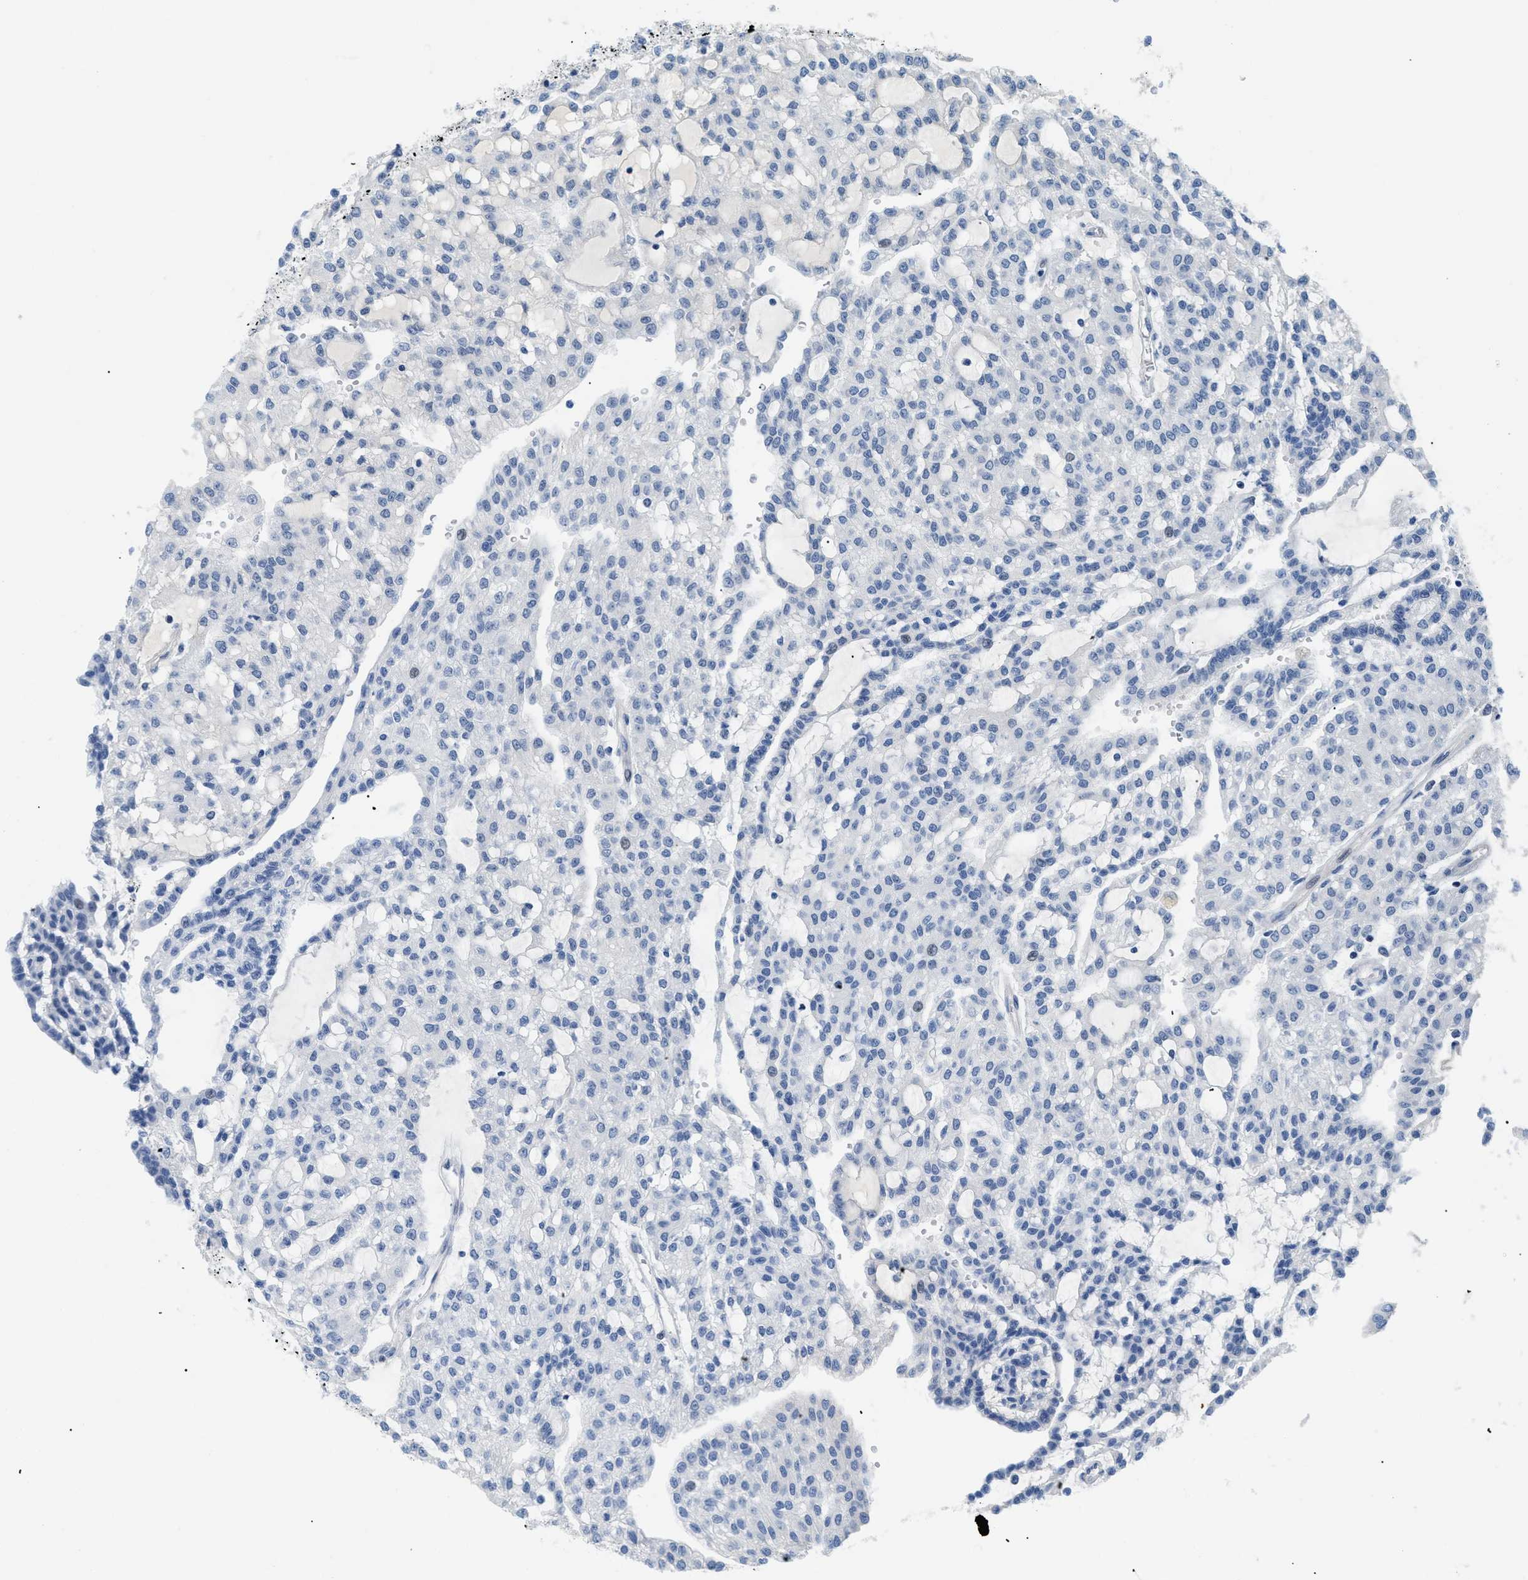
{"staining": {"intensity": "negative", "quantity": "none", "location": "none"}, "tissue": "renal cancer", "cell_type": "Tumor cells", "image_type": "cancer", "snomed": [{"axis": "morphology", "description": "Adenocarcinoma, NOS"}, {"axis": "topography", "description": "Kidney"}], "caption": "Immunohistochemistry (IHC) image of neoplastic tissue: human renal adenocarcinoma stained with DAB displays no significant protein expression in tumor cells. (DAB (3,3'-diaminobenzidine) immunohistochemistry (IHC), high magnification).", "gene": "SLC29A2", "patient": {"sex": "male", "age": 63}}